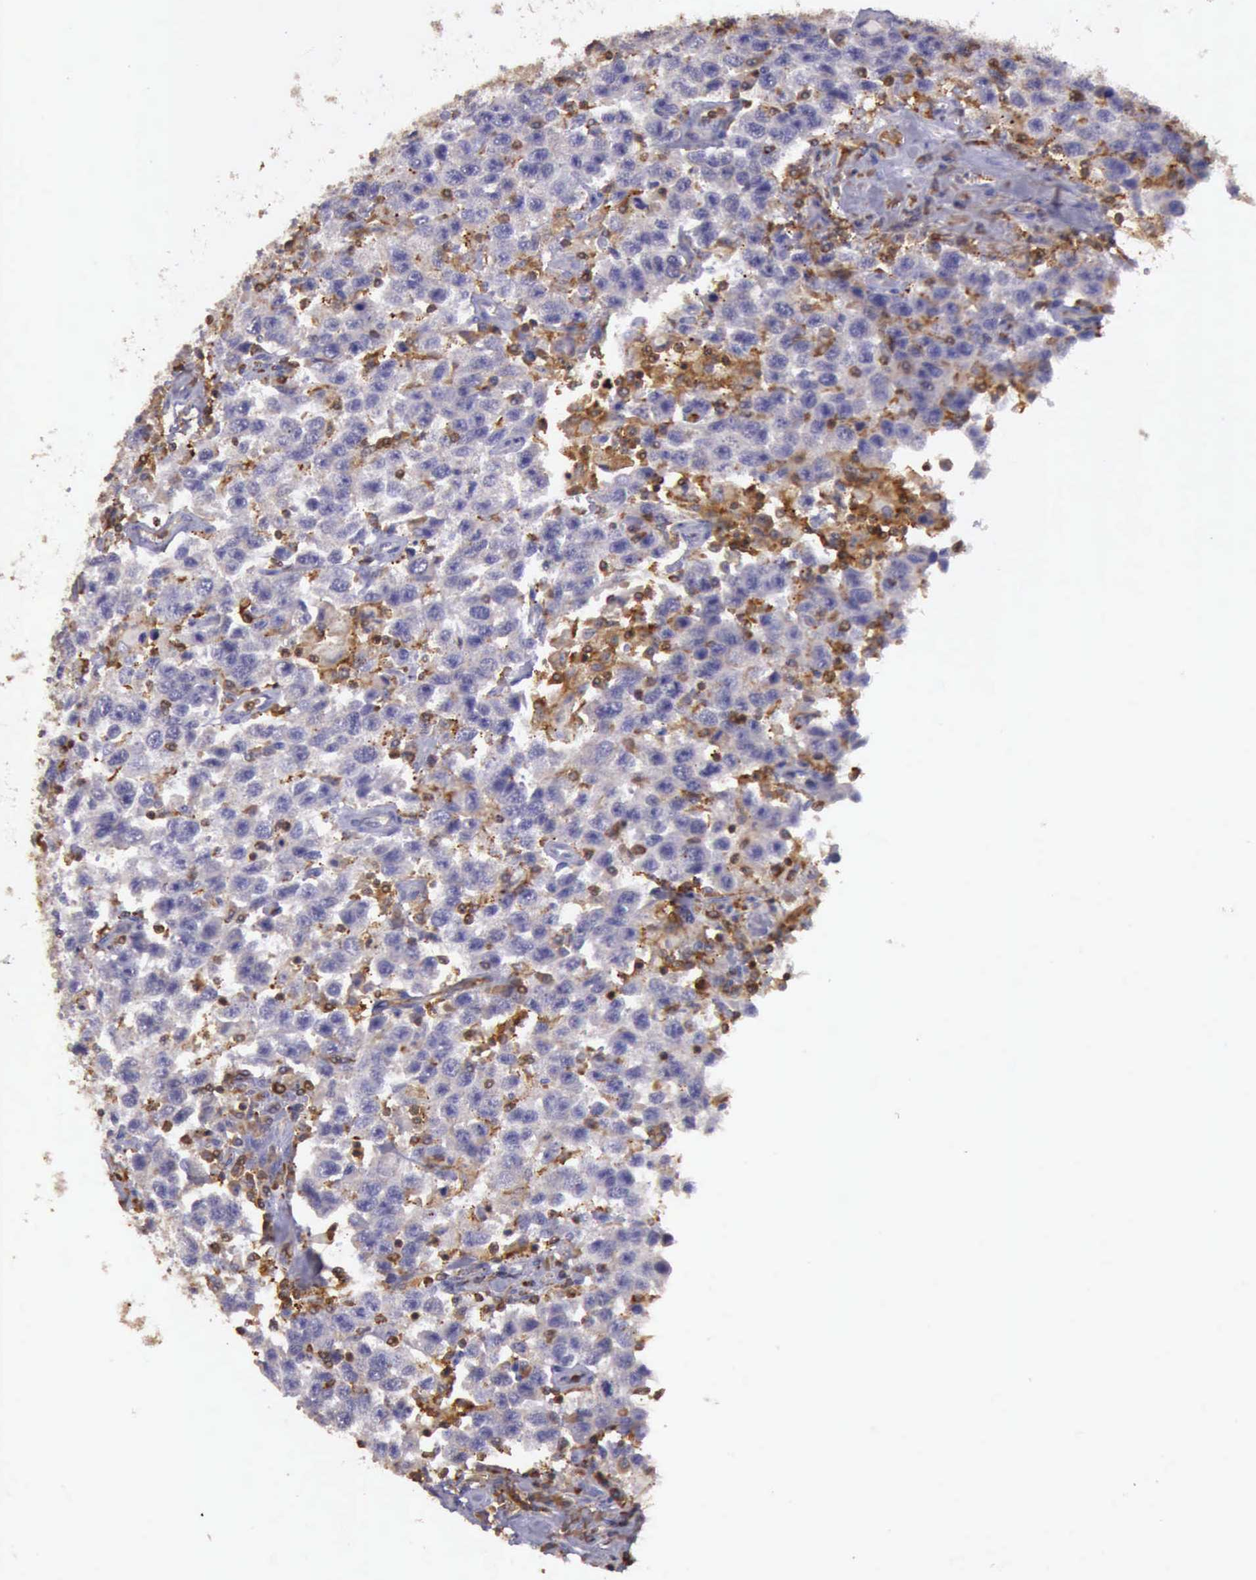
{"staining": {"intensity": "weak", "quantity": "25%-75%", "location": "cytoplasmic/membranous"}, "tissue": "testis cancer", "cell_type": "Tumor cells", "image_type": "cancer", "snomed": [{"axis": "morphology", "description": "Seminoma, NOS"}, {"axis": "topography", "description": "Testis"}], "caption": "Protein expression analysis of seminoma (testis) demonstrates weak cytoplasmic/membranous staining in about 25%-75% of tumor cells. (IHC, brightfield microscopy, high magnification).", "gene": "ARHGAP4", "patient": {"sex": "male", "age": 41}}